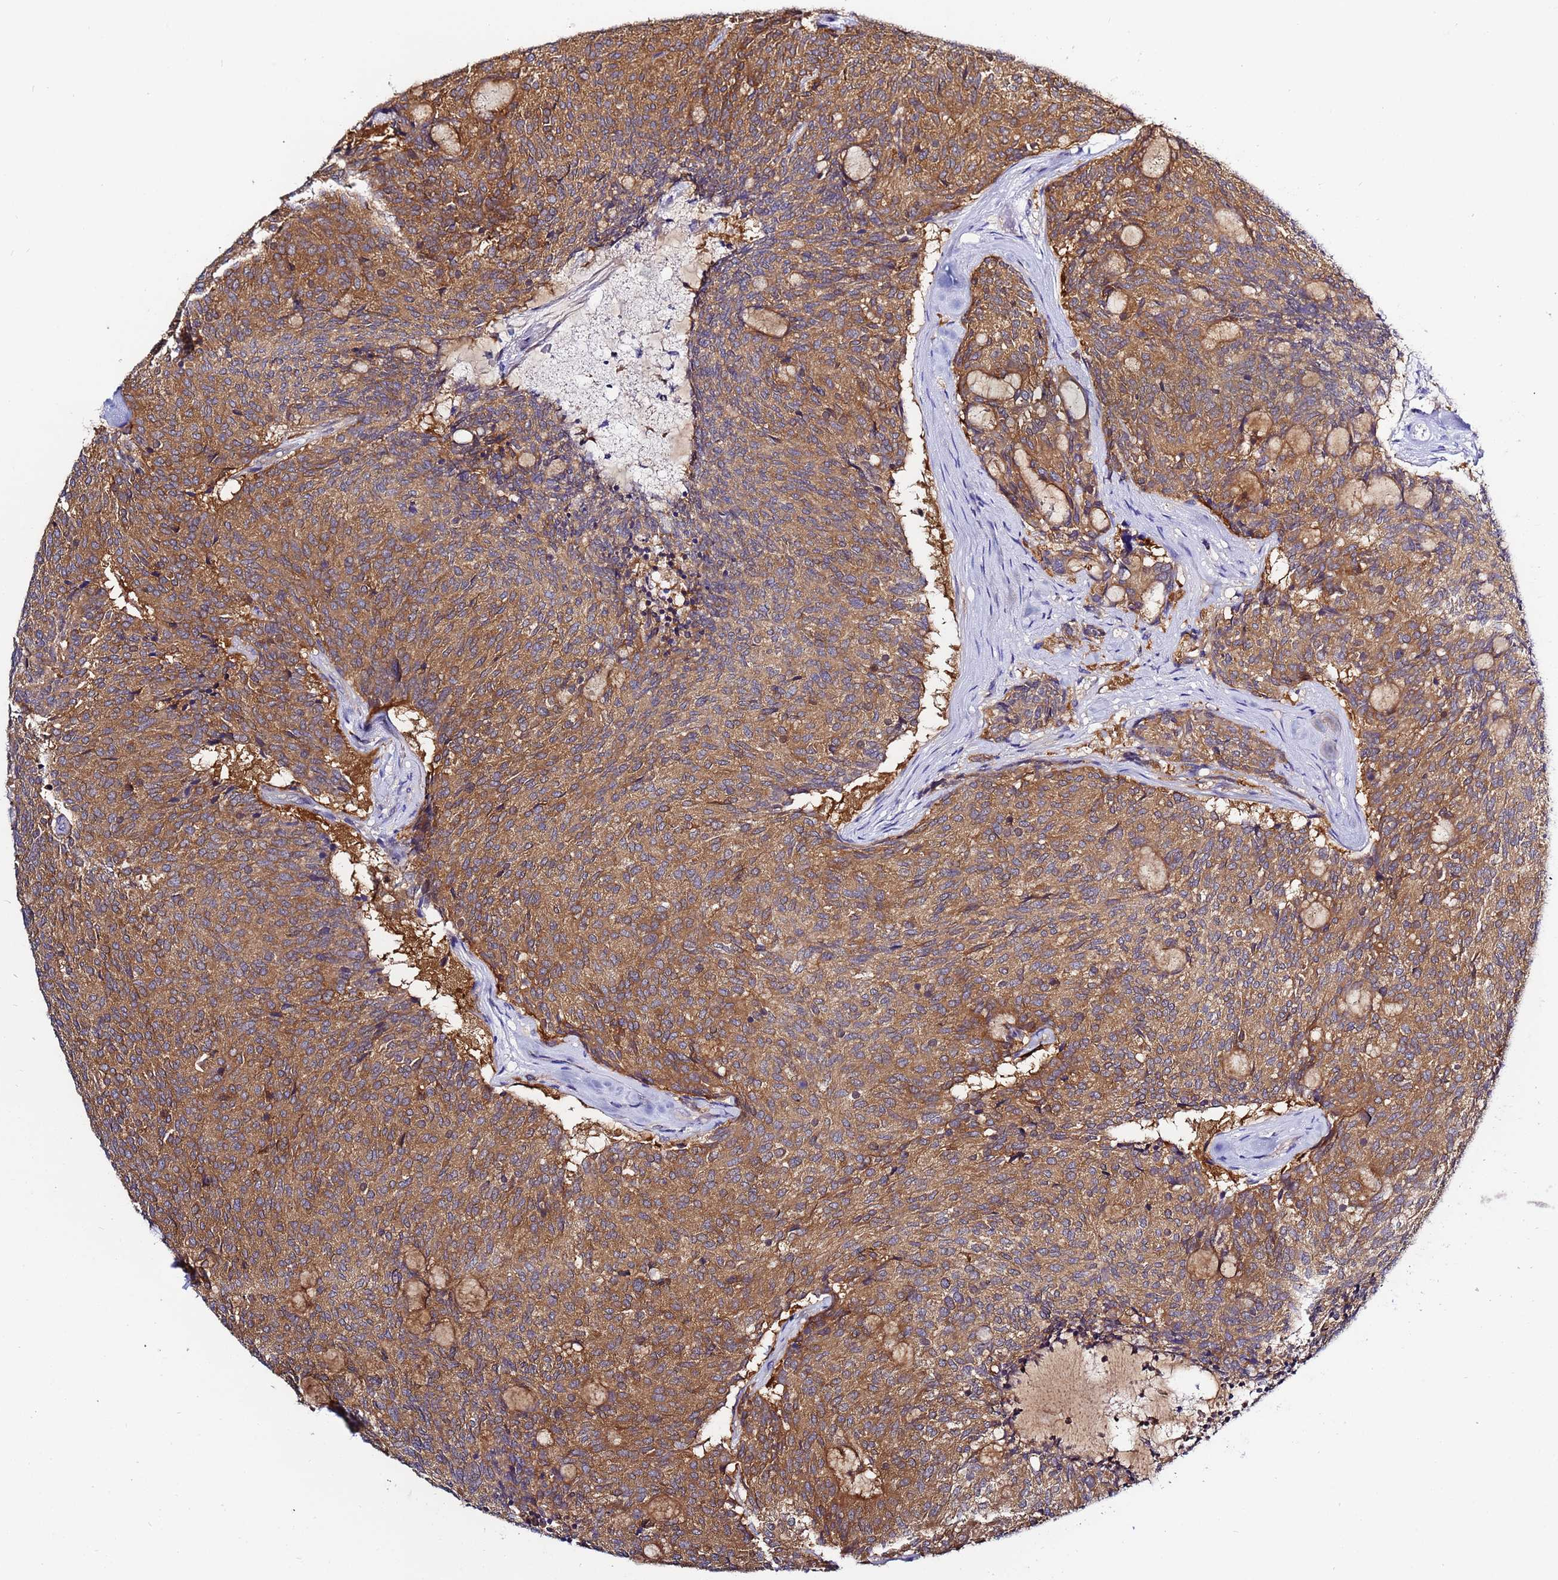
{"staining": {"intensity": "moderate", "quantity": ">75%", "location": "cytoplasmic/membranous"}, "tissue": "carcinoid", "cell_type": "Tumor cells", "image_type": "cancer", "snomed": [{"axis": "morphology", "description": "Carcinoid, malignant, NOS"}, {"axis": "topography", "description": "Pancreas"}], "caption": "Immunohistochemical staining of malignant carcinoid exhibits medium levels of moderate cytoplasmic/membranous staining in approximately >75% of tumor cells. (Stains: DAB in brown, nuclei in blue, Microscopy: brightfield microscopy at high magnification).", "gene": "LENG1", "patient": {"sex": "female", "age": 54}}